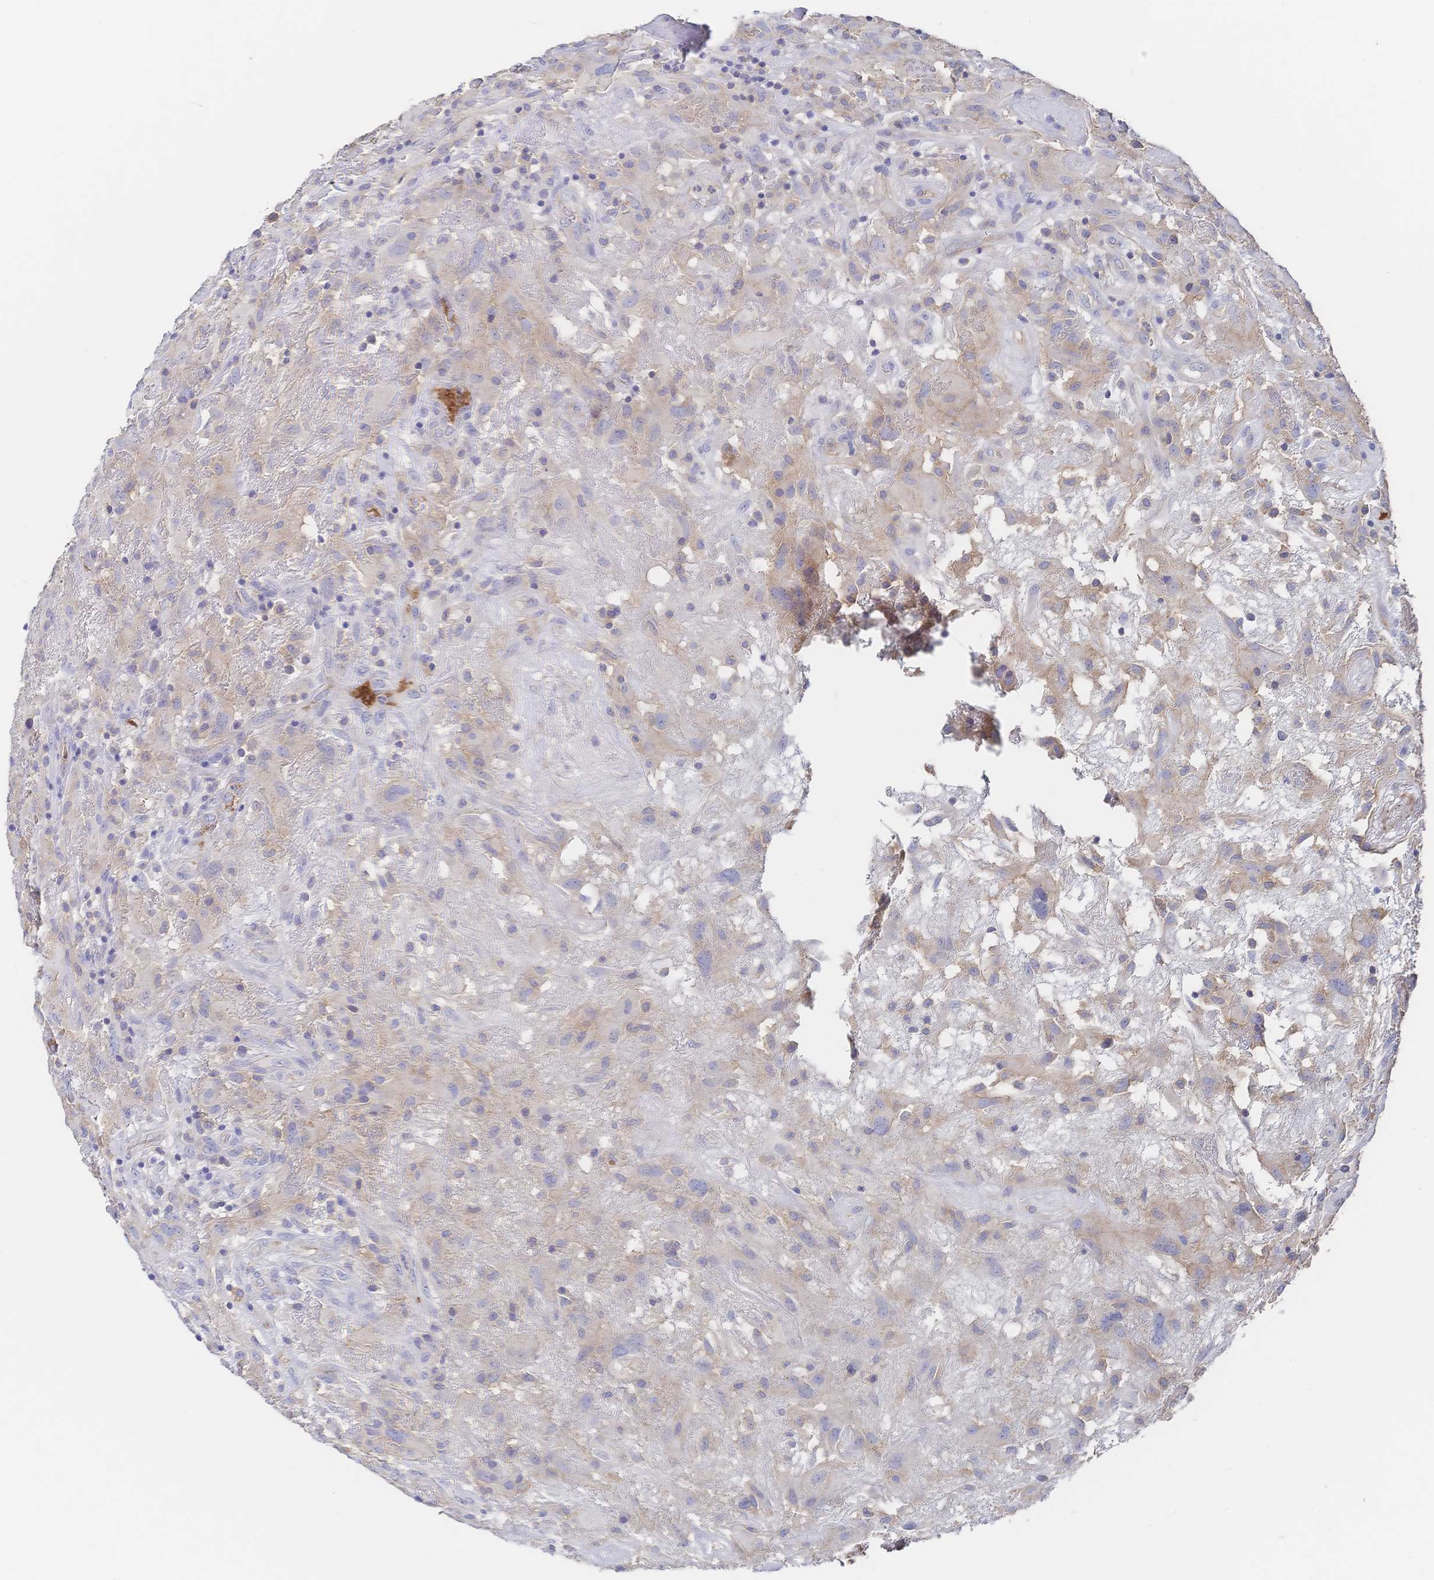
{"staining": {"intensity": "negative", "quantity": "none", "location": "none"}, "tissue": "glioma", "cell_type": "Tumor cells", "image_type": "cancer", "snomed": [{"axis": "morphology", "description": "Glioma, malignant, High grade"}, {"axis": "topography", "description": "Brain"}], "caption": "This is an IHC micrograph of human malignant glioma (high-grade). There is no expression in tumor cells.", "gene": "F11R", "patient": {"sex": "male", "age": 46}}